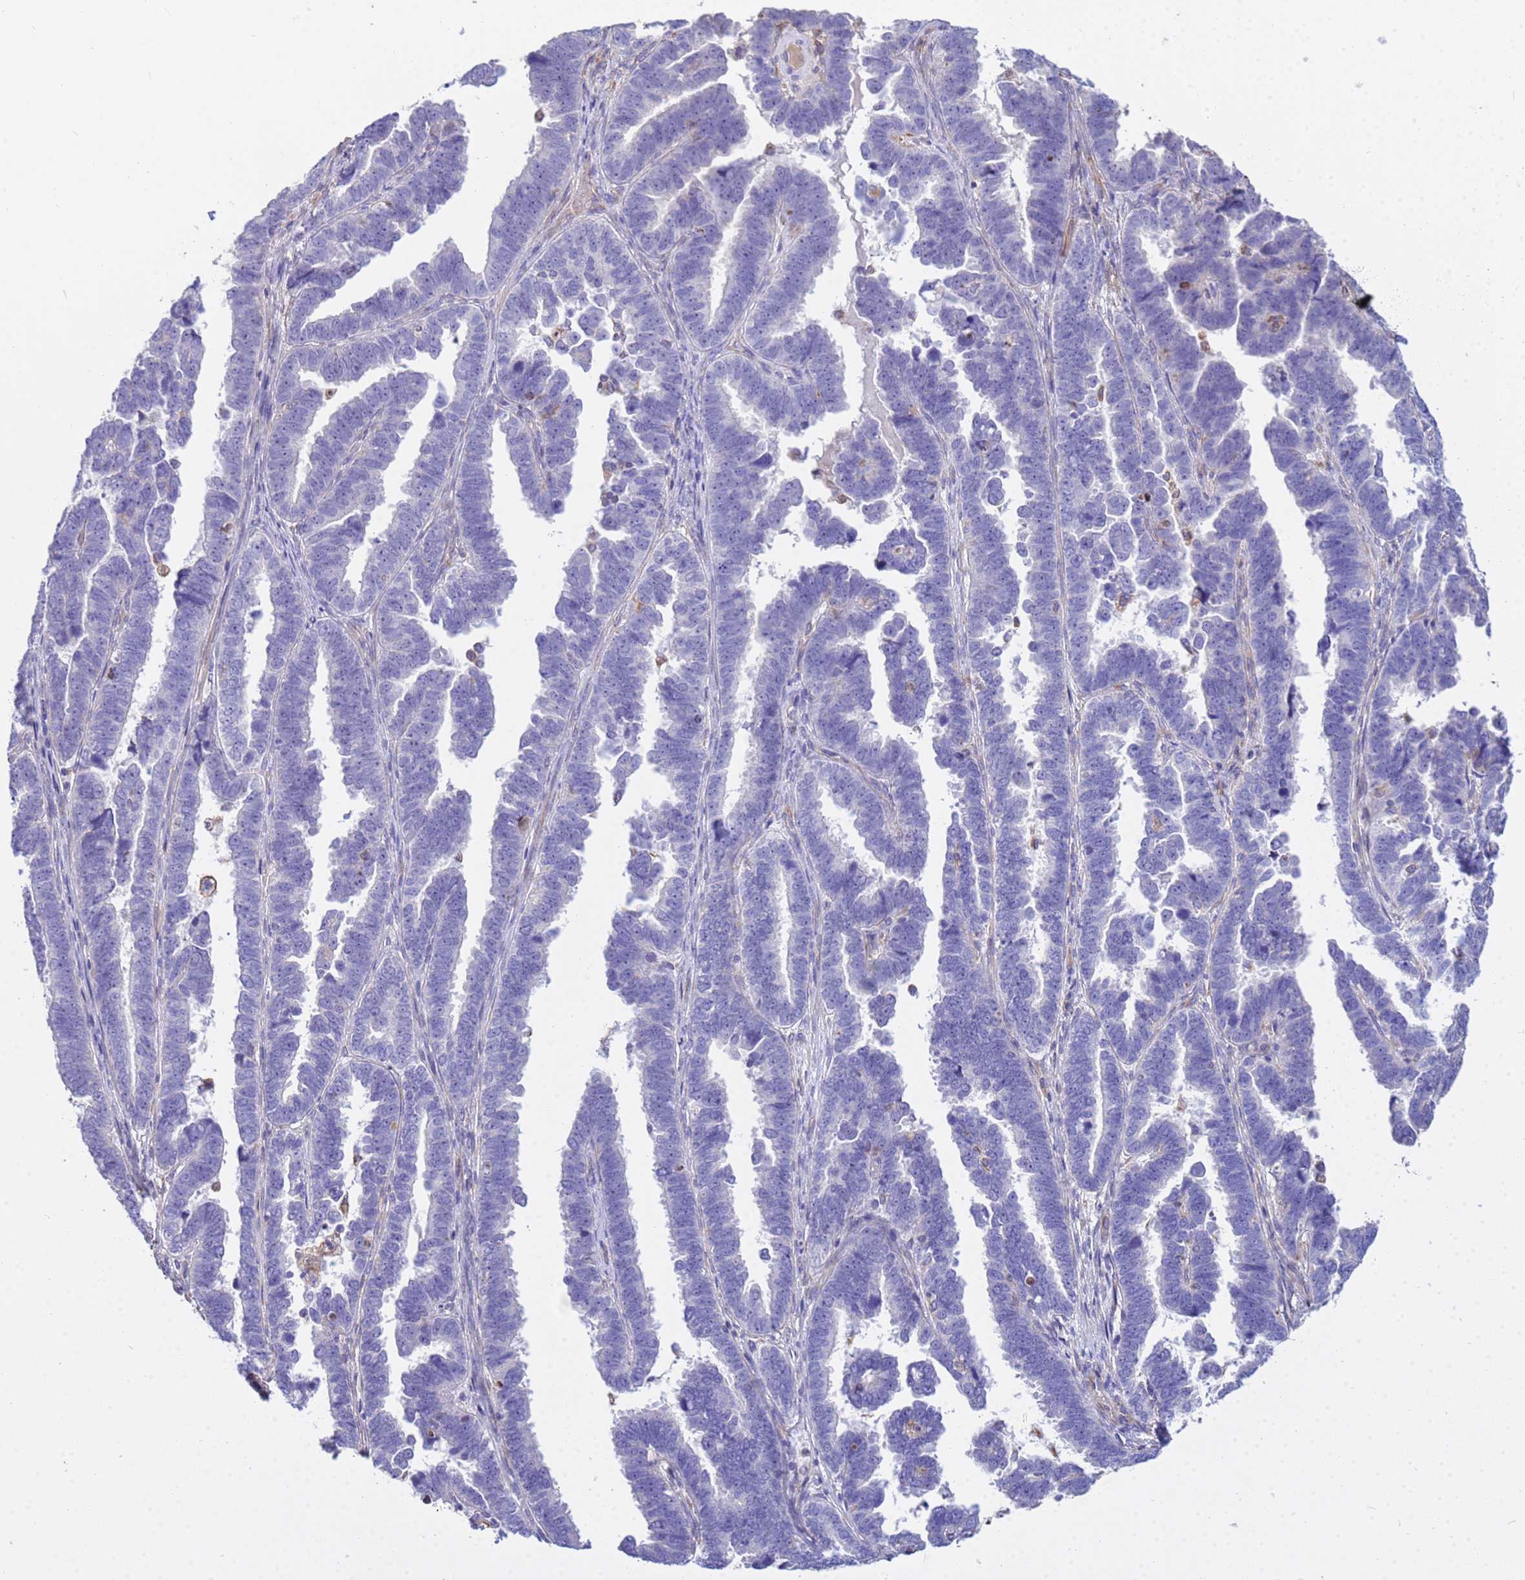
{"staining": {"intensity": "negative", "quantity": "none", "location": "none"}, "tissue": "endometrial cancer", "cell_type": "Tumor cells", "image_type": "cancer", "snomed": [{"axis": "morphology", "description": "Adenocarcinoma, NOS"}, {"axis": "topography", "description": "Endometrium"}], "caption": "Immunohistochemistry (IHC) photomicrograph of adenocarcinoma (endometrial) stained for a protein (brown), which exhibits no positivity in tumor cells.", "gene": "TCEAL3", "patient": {"sex": "female", "age": 75}}